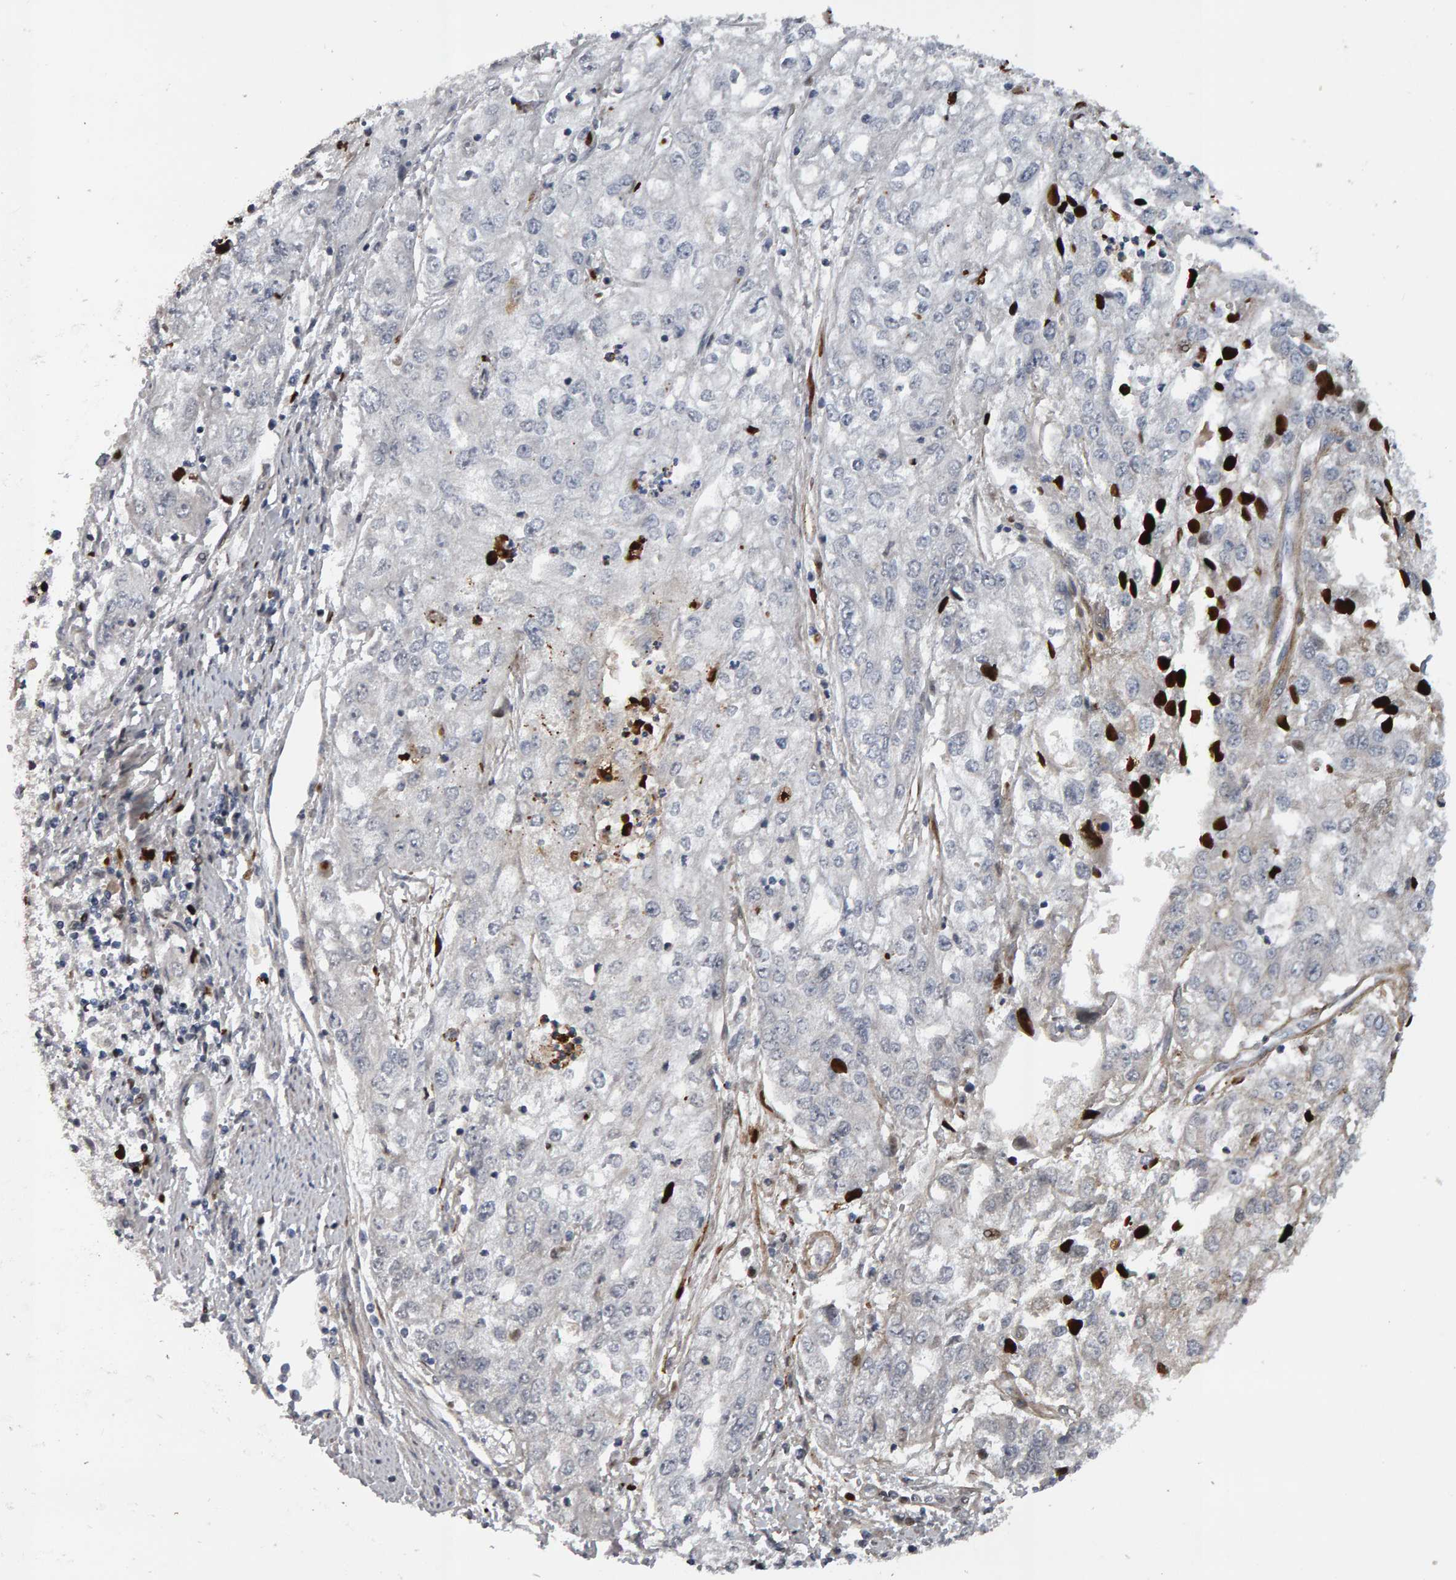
{"staining": {"intensity": "negative", "quantity": "none", "location": "none"}, "tissue": "endometrial cancer", "cell_type": "Tumor cells", "image_type": "cancer", "snomed": [{"axis": "morphology", "description": "Adenocarcinoma, NOS"}, {"axis": "topography", "description": "Endometrium"}], "caption": "Tumor cells show no significant protein staining in endometrial adenocarcinoma.", "gene": "IPO8", "patient": {"sex": "female", "age": 49}}